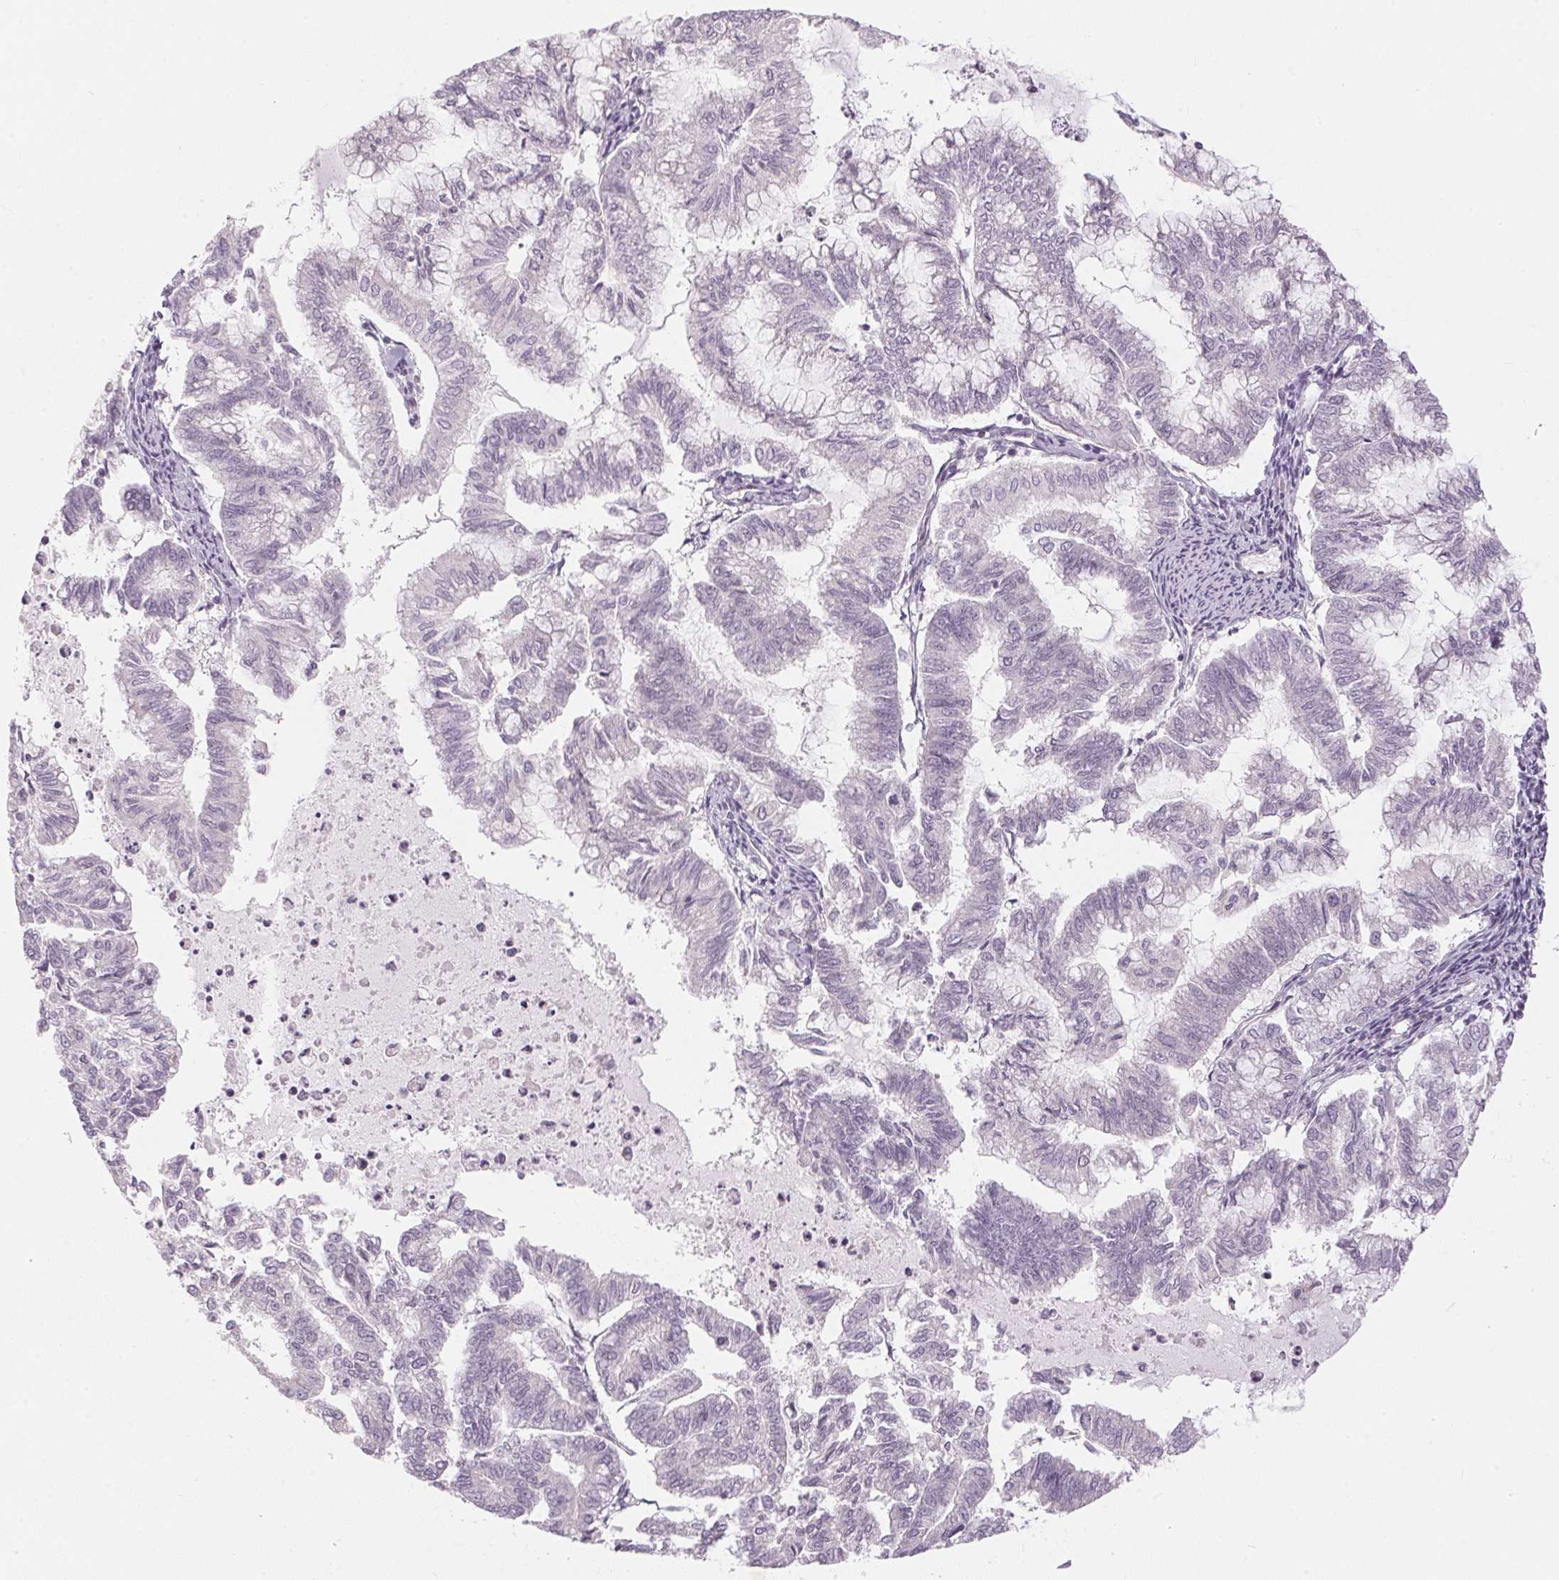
{"staining": {"intensity": "negative", "quantity": "none", "location": "none"}, "tissue": "endometrial cancer", "cell_type": "Tumor cells", "image_type": "cancer", "snomed": [{"axis": "morphology", "description": "Adenocarcinoma, NOS"}, {"axis": "topography", "description": "Endometrium"}], "caption": "An immunohistochemistry photomicrograph of endometrial adenocarcinoma is shown. There is no staining in tumor cells of endometrial adenocarcinoma. (DAB (3,3'-diaminobenzidine) IHC, high magnification).", "gene": "GDAP1L1", "patient": {"sex": "female", "age": 79}}